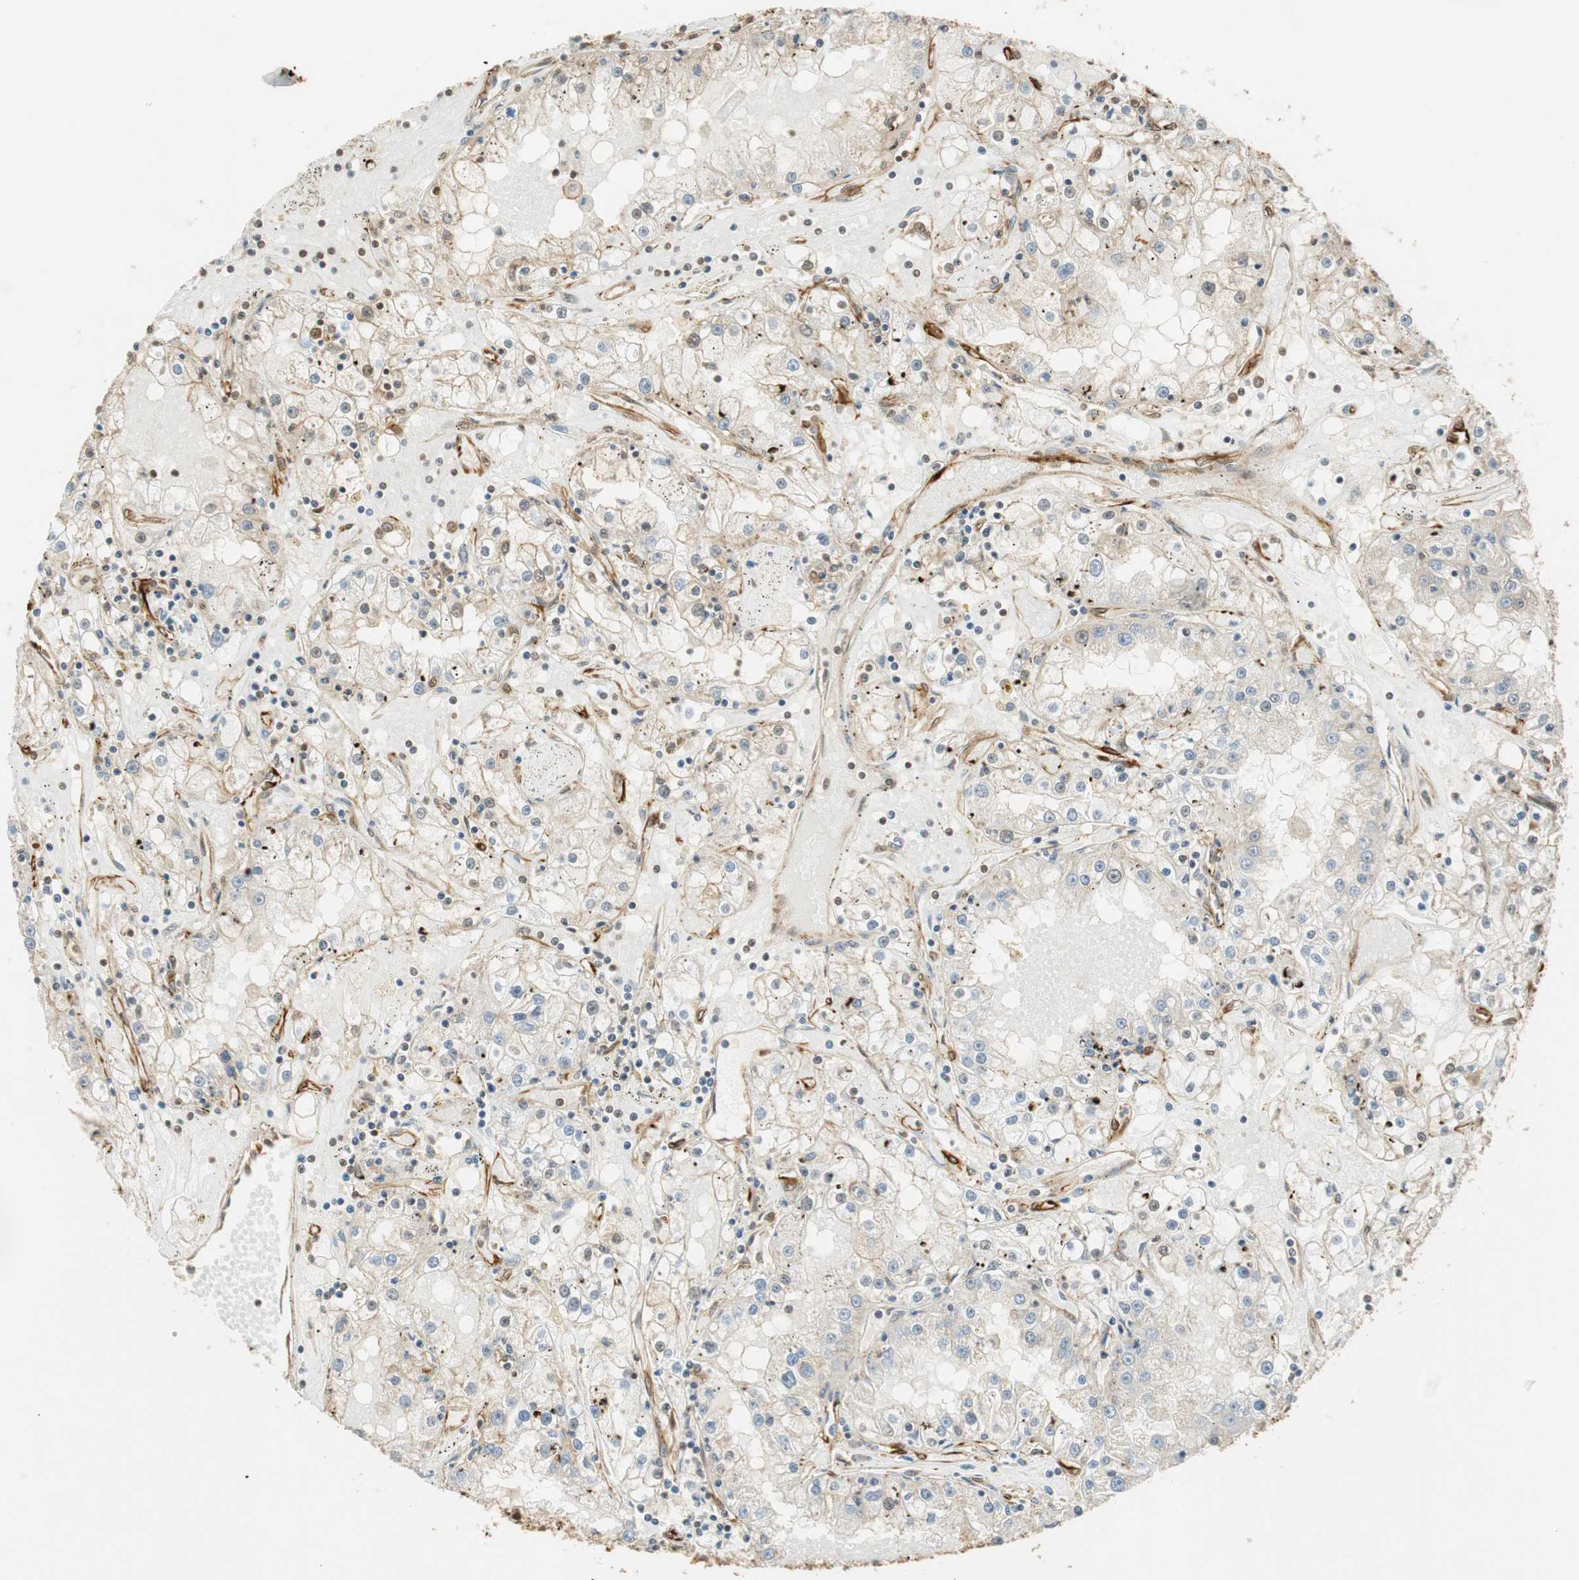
{"staining": {"intensity": "negative", "quantity": "none", "location": "none"}, "tissue": "renal cancer", "cell_type": "Tumor cells", "image_type": "cancer", "snomed": [{"axis": "morphology", "description": "Adenocarcinoma, NOS"}, {"axis": "topography", "description": "Kidney"}], "caption": "Immunohistochemical staining of human adenocarcinoma (renal) displays no significant expression in tumor cells.", "gene": "NES", "patient": {"sex": "male", "age": 56}}